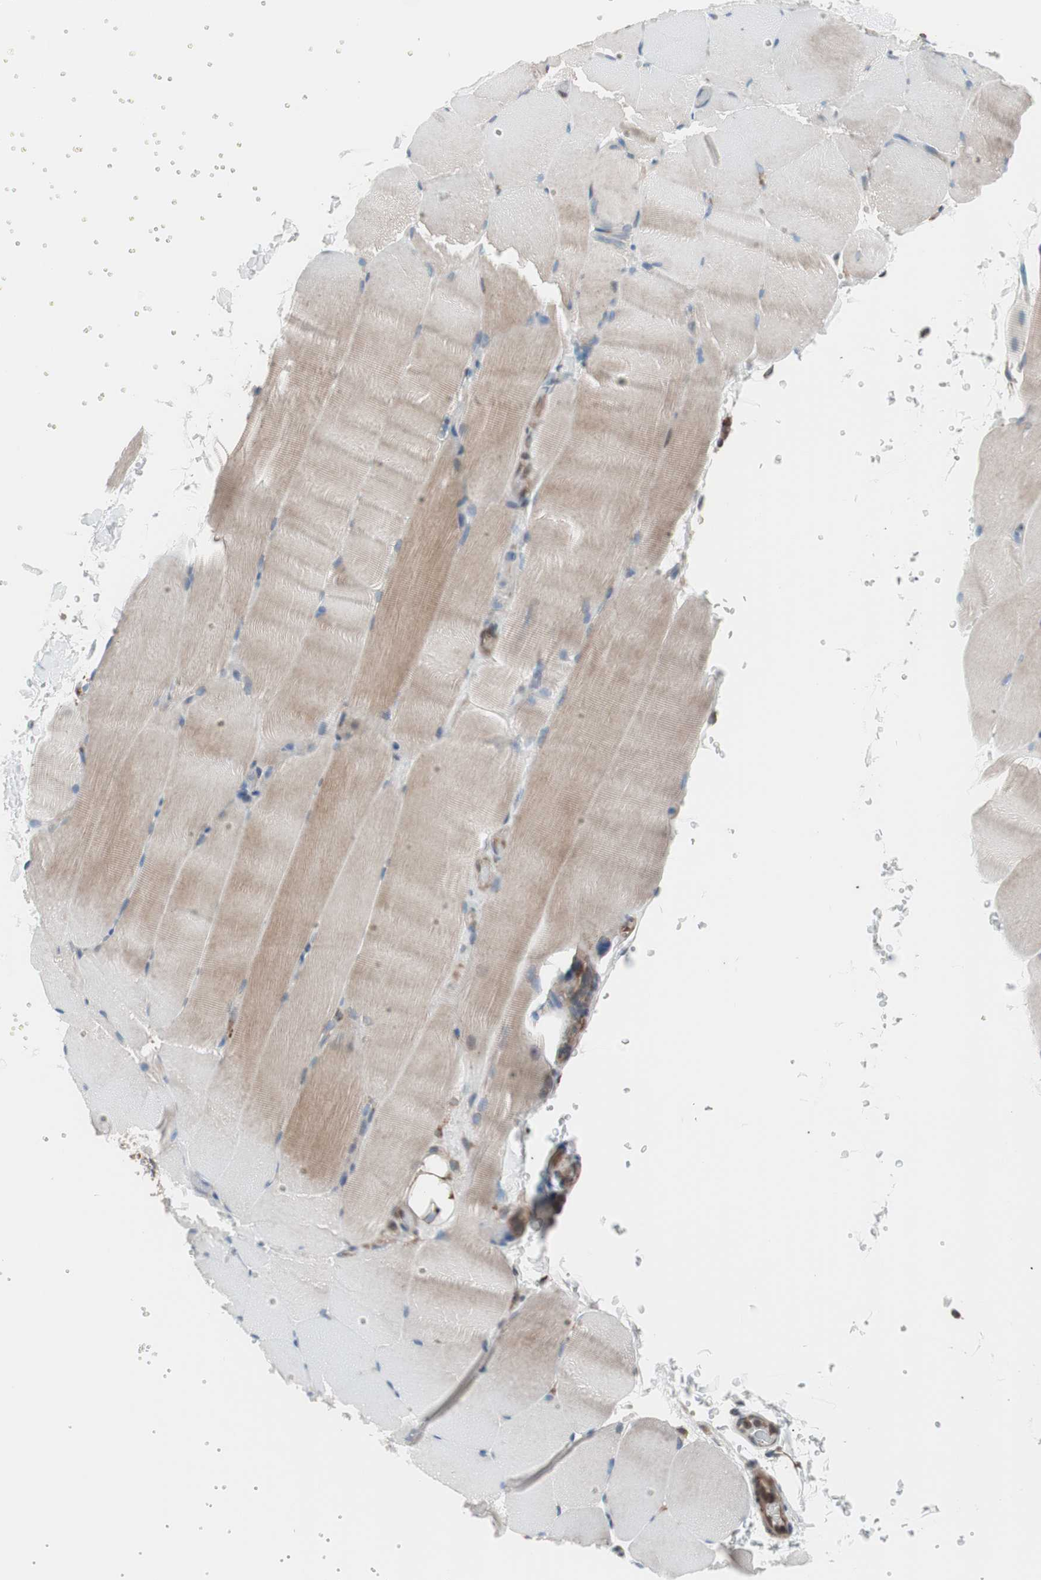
{"staining": {"intensity": "weak", "quantity": "25%-75%", "location": "cytoplasmic/membranous"}, "tissue": "skeletal muscle", "cell_type": "Myocytes", "image_type": "normal", "snomed": [{"axis": "morphology", "description": "Normal tissue, NOS"}, {"axis": "topography", "description": "Skeletal muscle"}, {"axis": "topography", "description": "Parathyroid gland"}], "caption": "A micrograph of skeletal muscle stained for a protein reveals weak cytoplasmic/membranous brown staining in myocytes.", "gene": "SEC31A", "patient": {"sex": "female", "age": 37}}